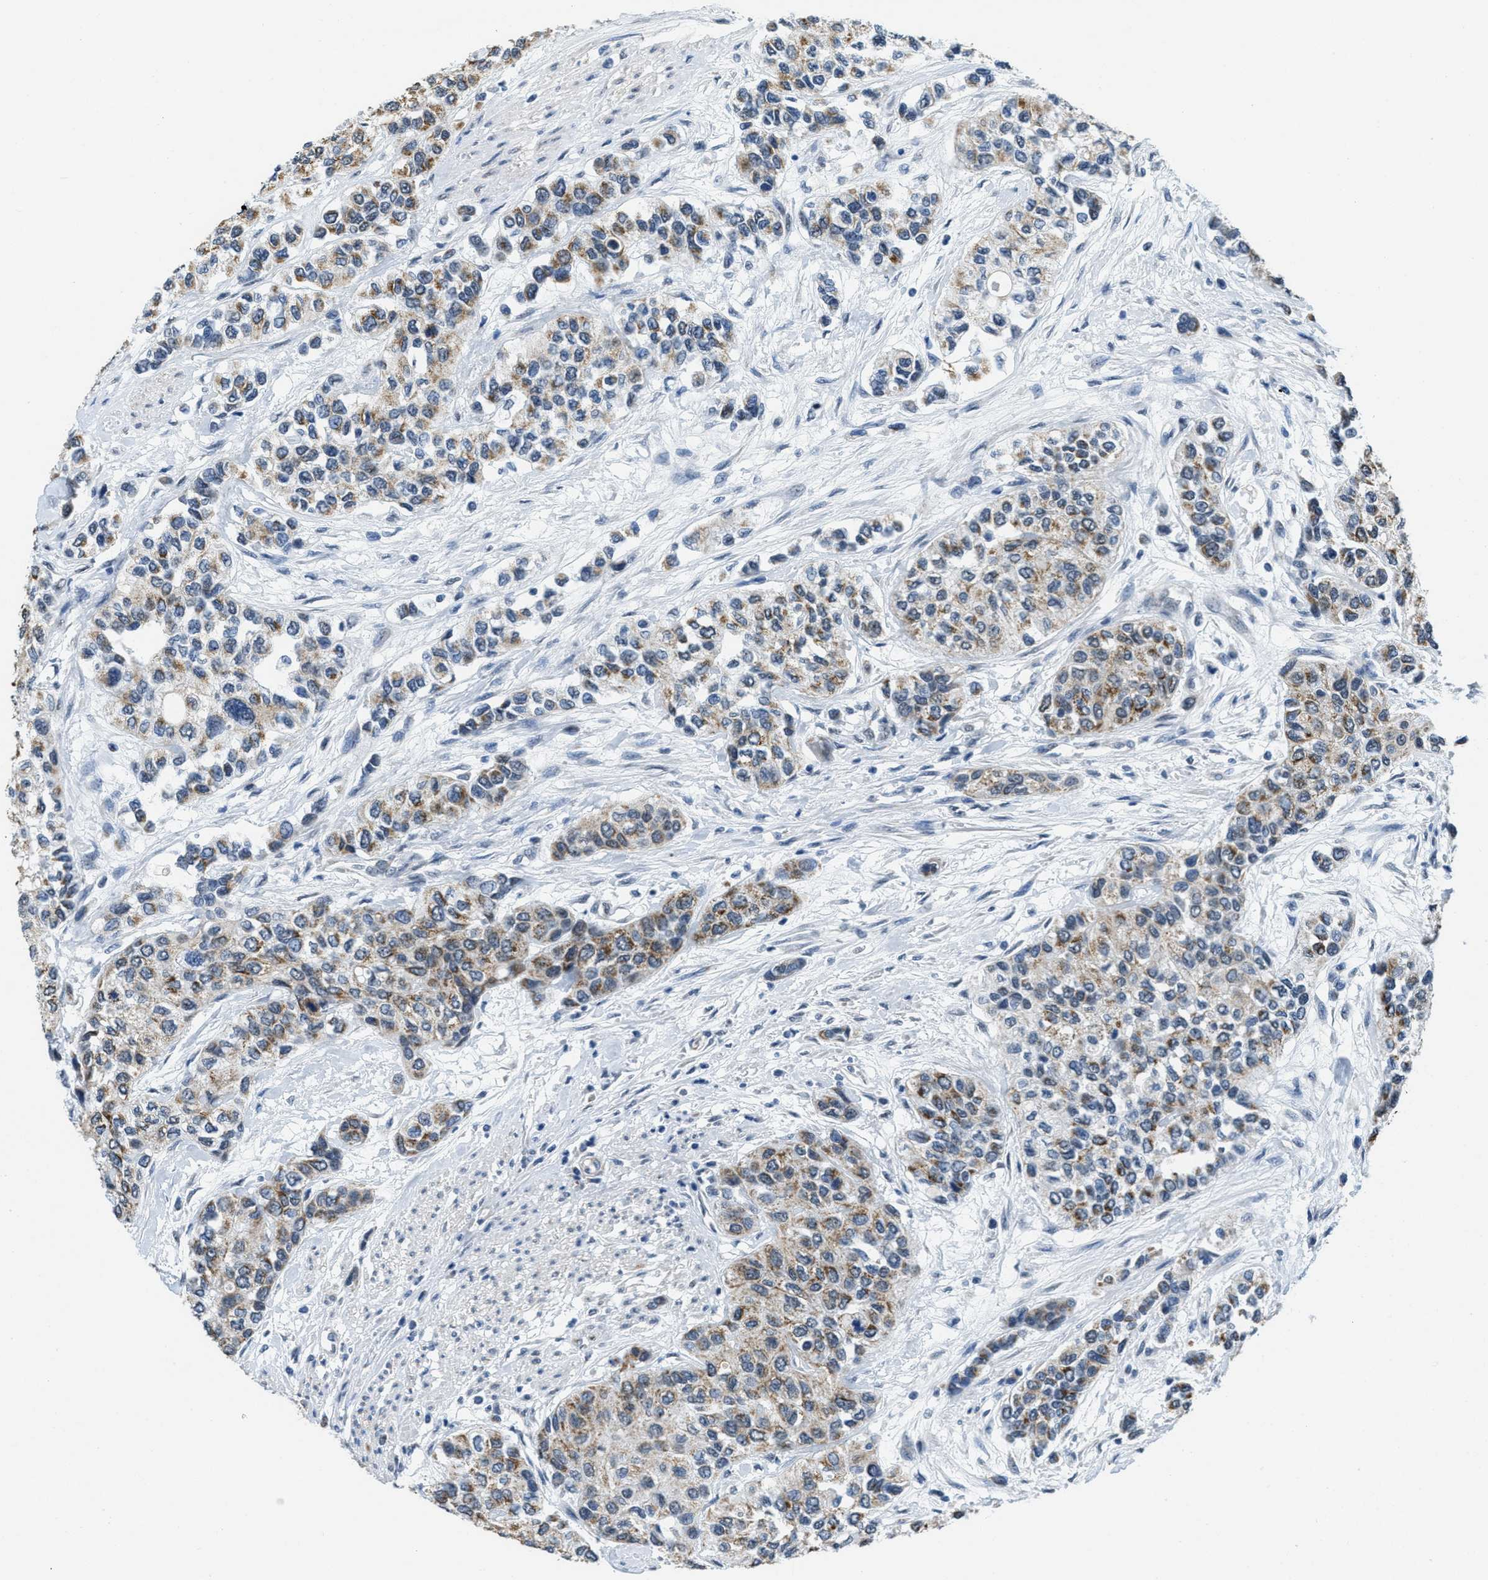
{"staining": {"intensity": "moderate", "quantity": "25%-75%", "location": "cytoplasmic/membranous"}, "tissue": "urothelial cancer", "cell_type": "Tumor cells", "image_type": "cancer", "snomed": [{"axis": "morphology", "description": "Urothelial carcinoma, High grade"}, {"axis": "topography", "description": "Urinary bladder"}], "caption": "Protein staining demonstrates moderate cytoplasmic/membranous positivity in about 25%-75% of tumor cells in urothelial cancer.", "gene": "TOMM70", "patient": {"sex": "female", "age": 56}}